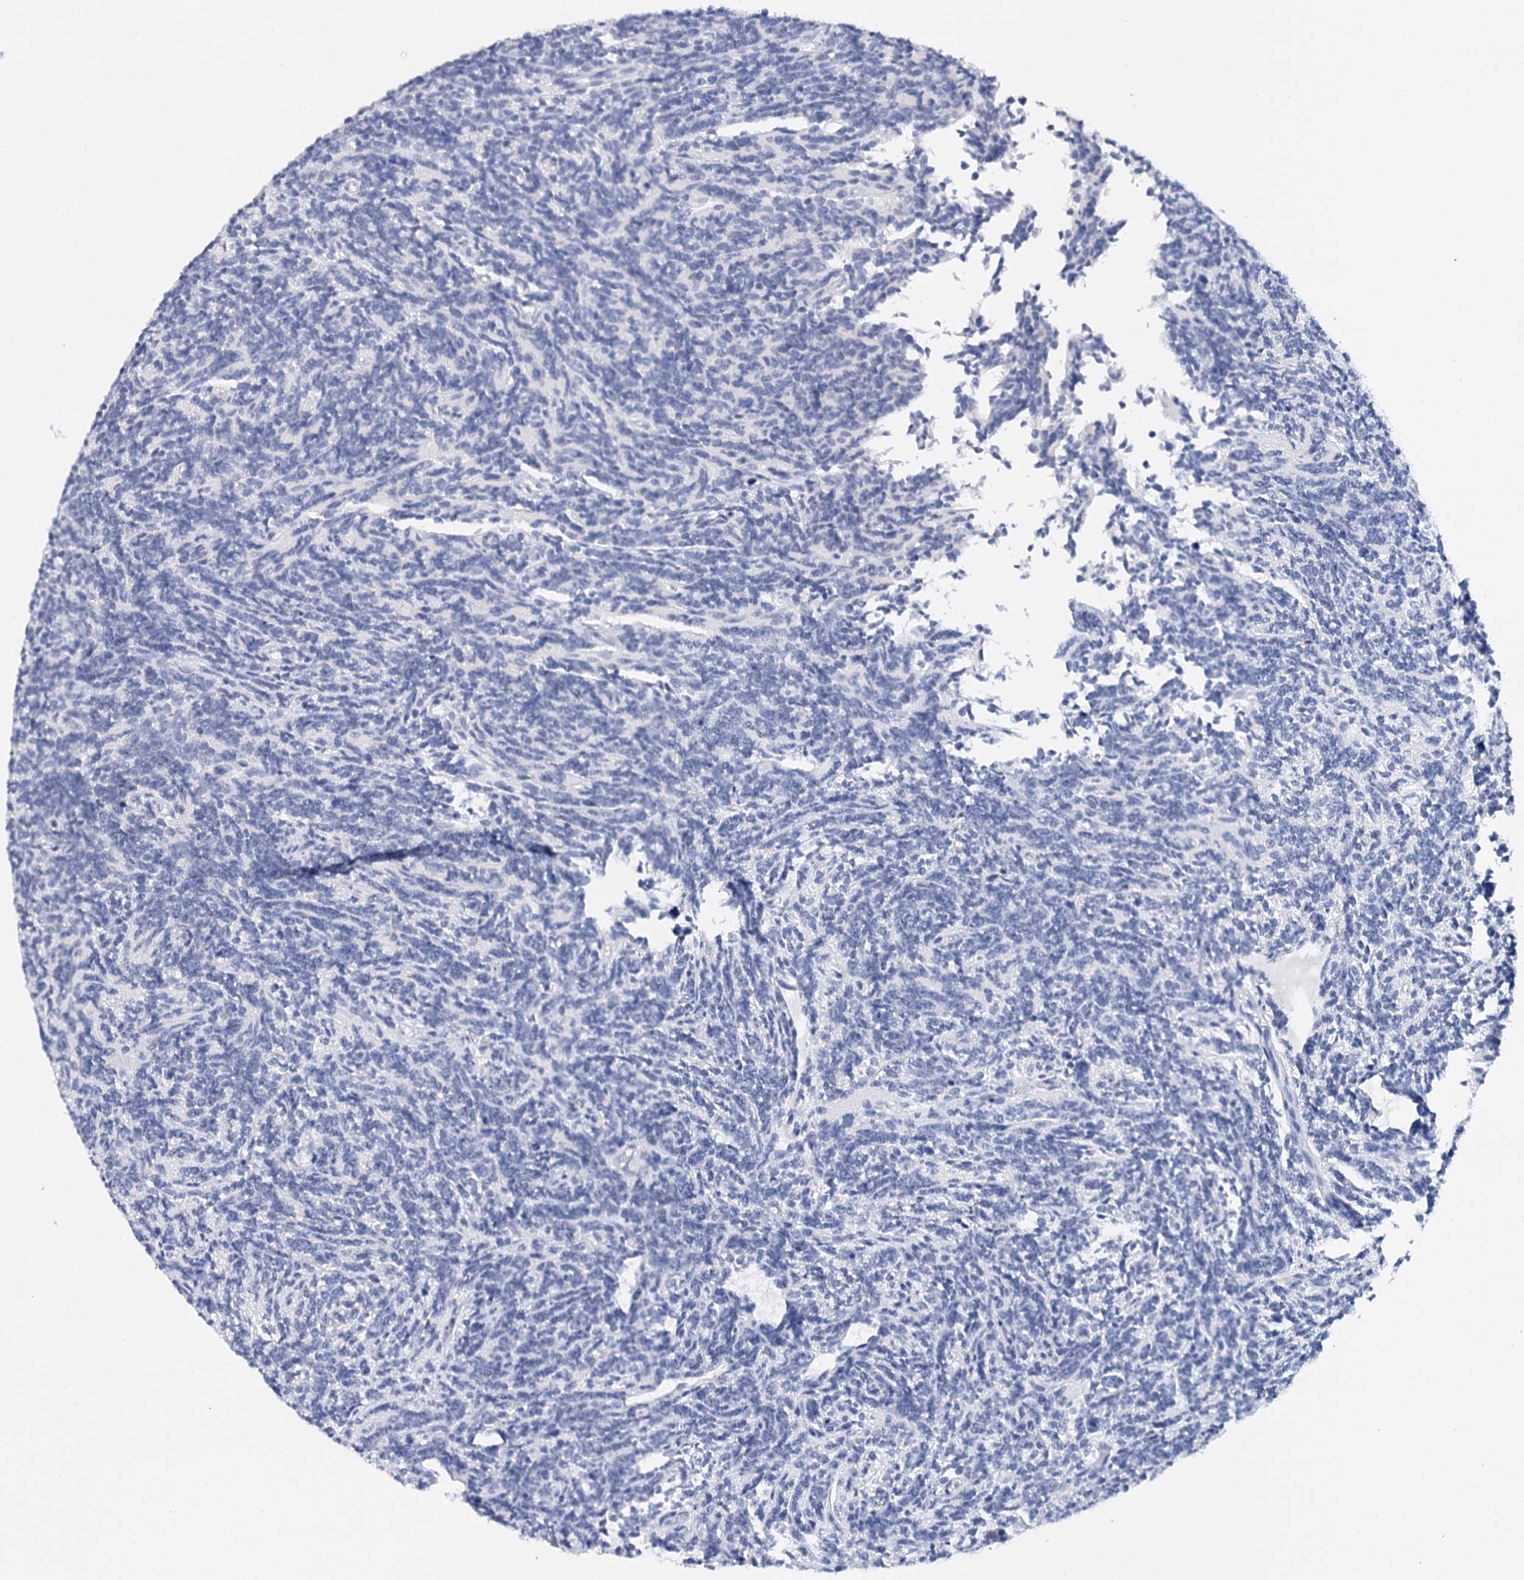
{"staining": {"intensity": "negative", "quantity": "none", "location": "none"}, "tissue": "glioma", "cell_type": "Tumor cells", "image_type": "cancer", "snomed": [{"axis": "morphology", "description": "Glioma, malignant, Low grade"}, {"axis": "topography", "description": "Brain"}], "caption": "This image is of low-grade glioma (malignant) stained with immunohistochemistry (IHC) to label a protein in brown with the nuclei are counter-stained blue. There is no staining in tumor cells.", "gene": "TP53", "patient": {"sex": "female", "age": 1}}